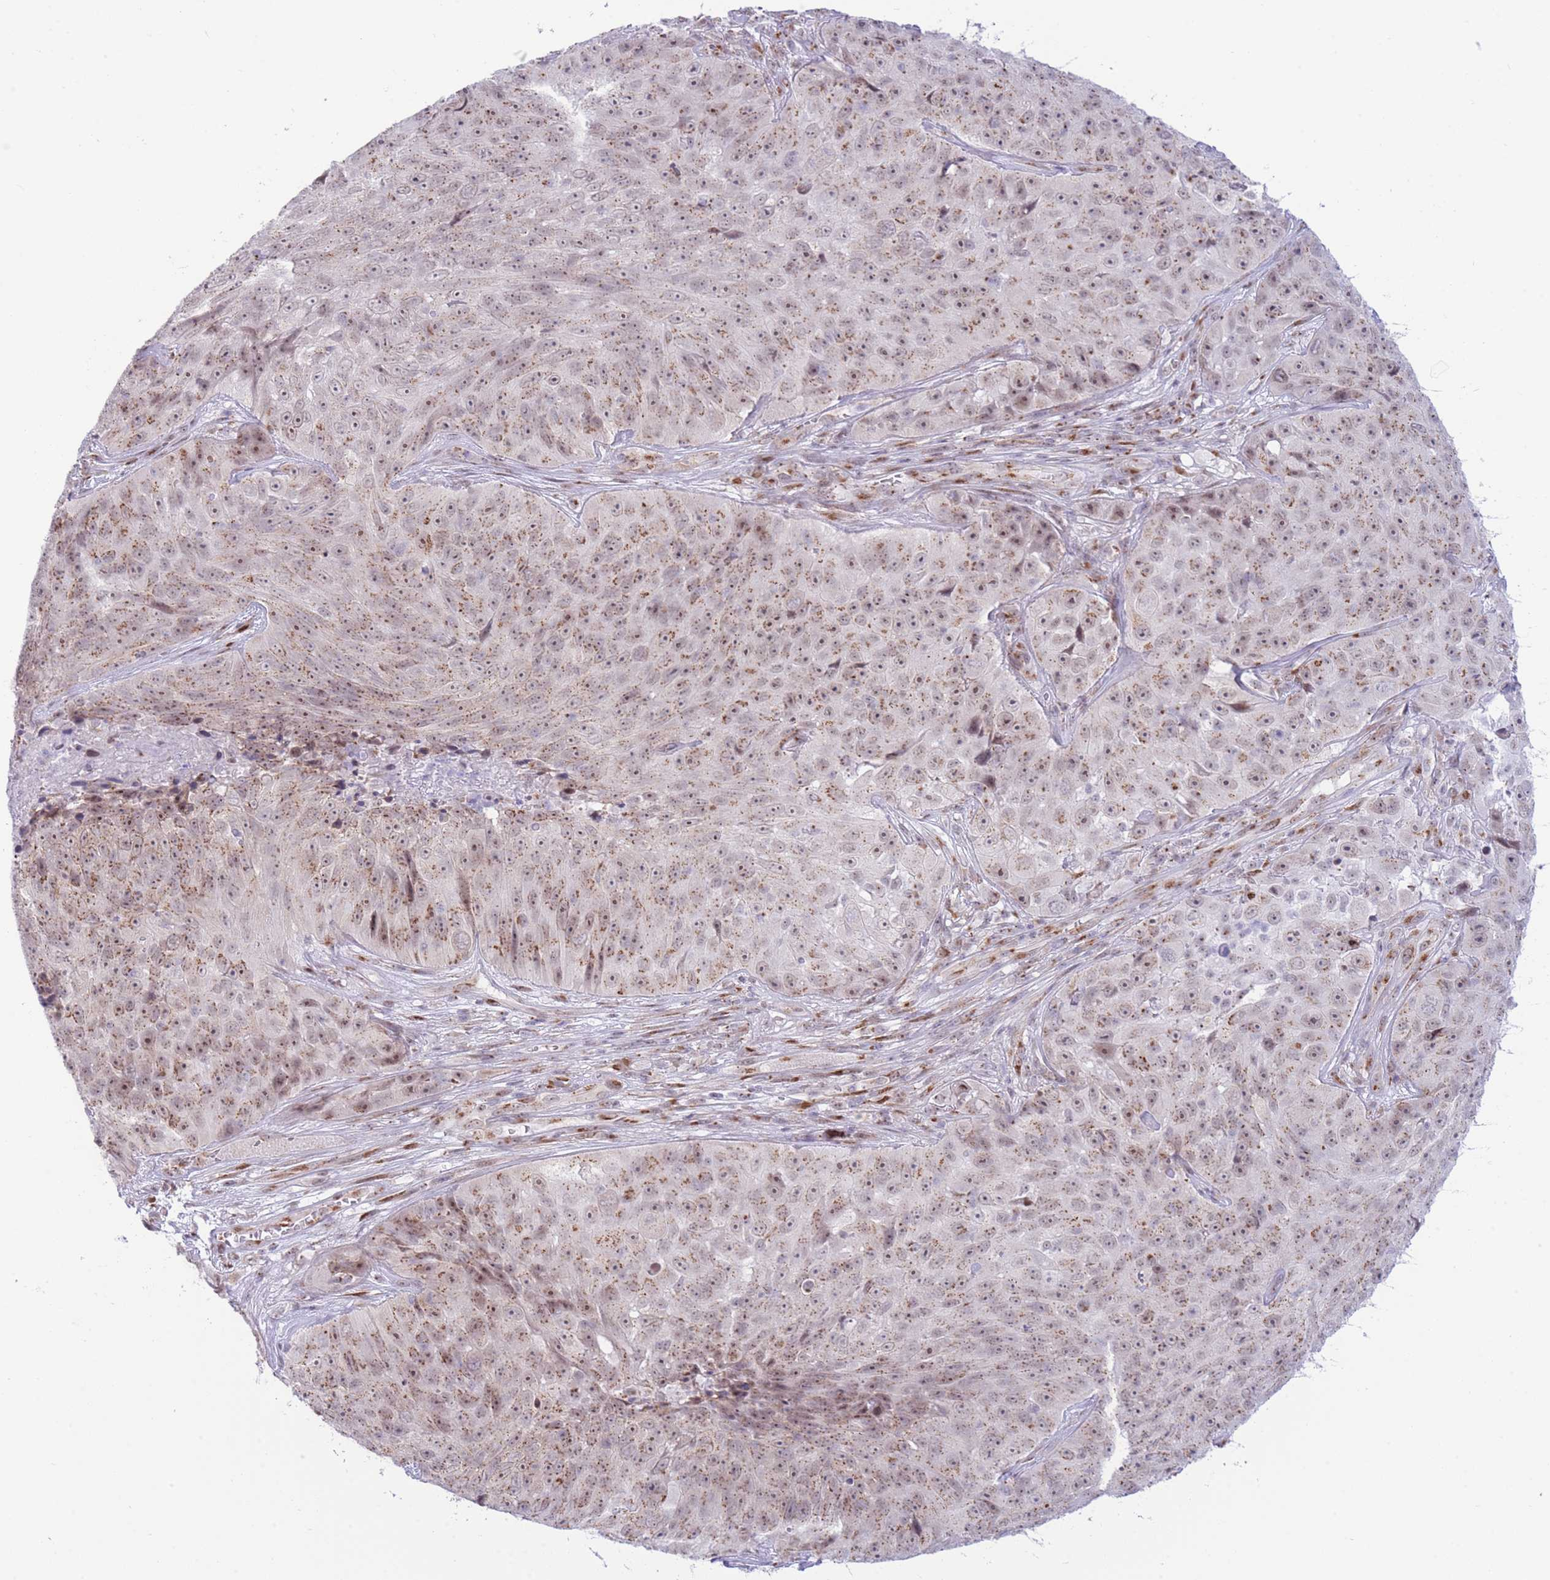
{"staining": {"intensity": "moderate", "quantity": "25%-75%", "location": "cytoplasmic/membranous,nuclear"}, "tissue": "skin cancer", "cell_type": "Tumor cells", "image_type": "cancer", "snomed": [{"axis": "morphology", "description": "Squamous cell carcinoma, NOS"}, {"axis": "topography", "description": "Skin"}], "caption": "This micrograph shows skin cancer (squamous cell carcinoma) stained with immunohistochemistry (IHC) to label a protein in brown. The cytoplasmic/membranous and nuclear of tumor cells show moderate positivity for the protein. Nuclei are counter-stained blue.", "gene": "INO80C", "patient": {"sex": "female", "age": 87}}